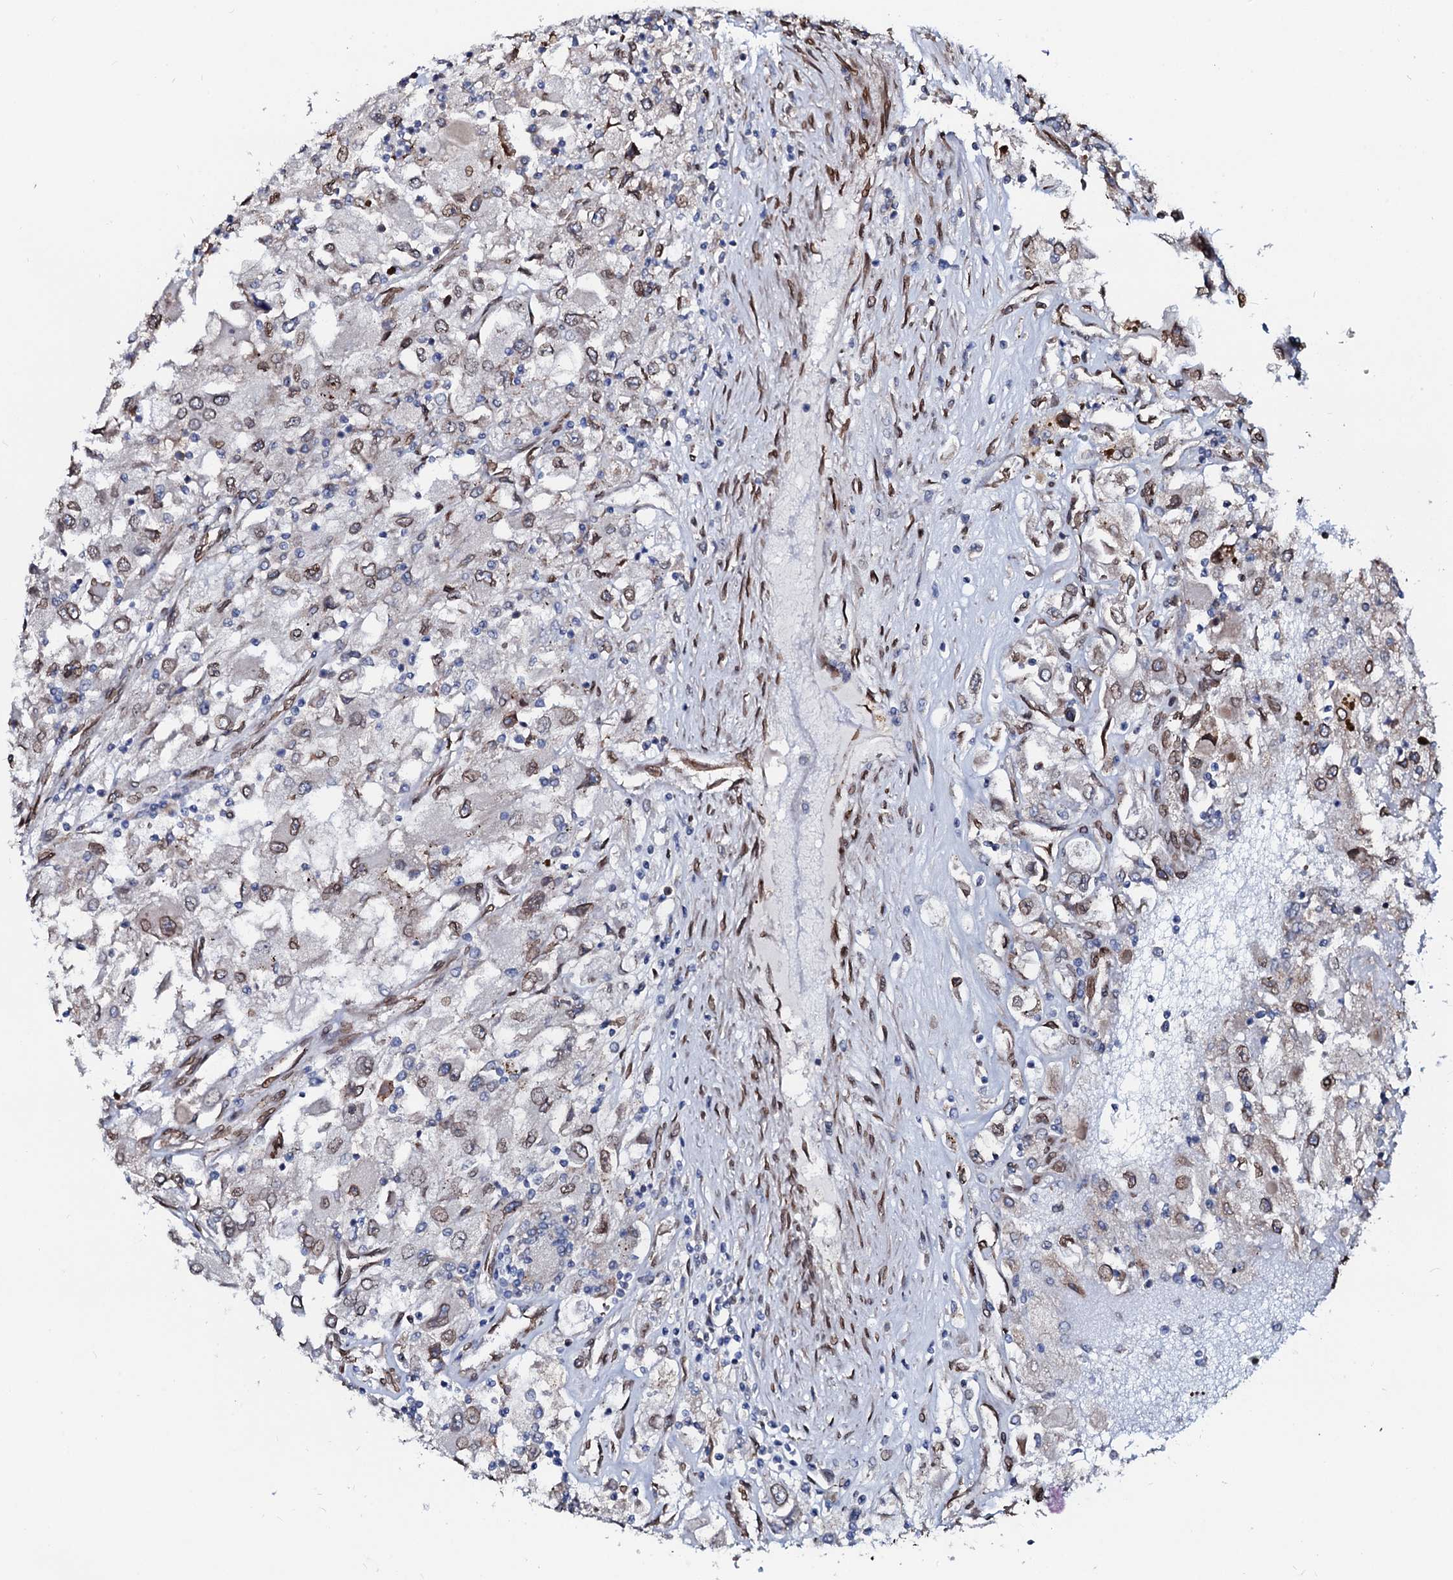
{"staining": {"intensity": "weak", "quantity": "25%-75%", "location": "cytoplasmic/membranous,nuclear"}, "tissue": "renal cancer", "cell_type": "Tumor cells", "image_type": "cancer", "snomed": [{"axis": "morphology", "description": "Adenocarcinoma, NOS"}, {"axis": "topography", "description": "Kidney"}], "caption": "Renal cancer (adenocarcinoma) tissue shows weak cytoplasmic/membranous and nuclear expression in about 25%-75% of tumor cells, visualized by immunohistochemistry.", "gene": "NRP2", "patient": {"sex": "female", "age": 52}}